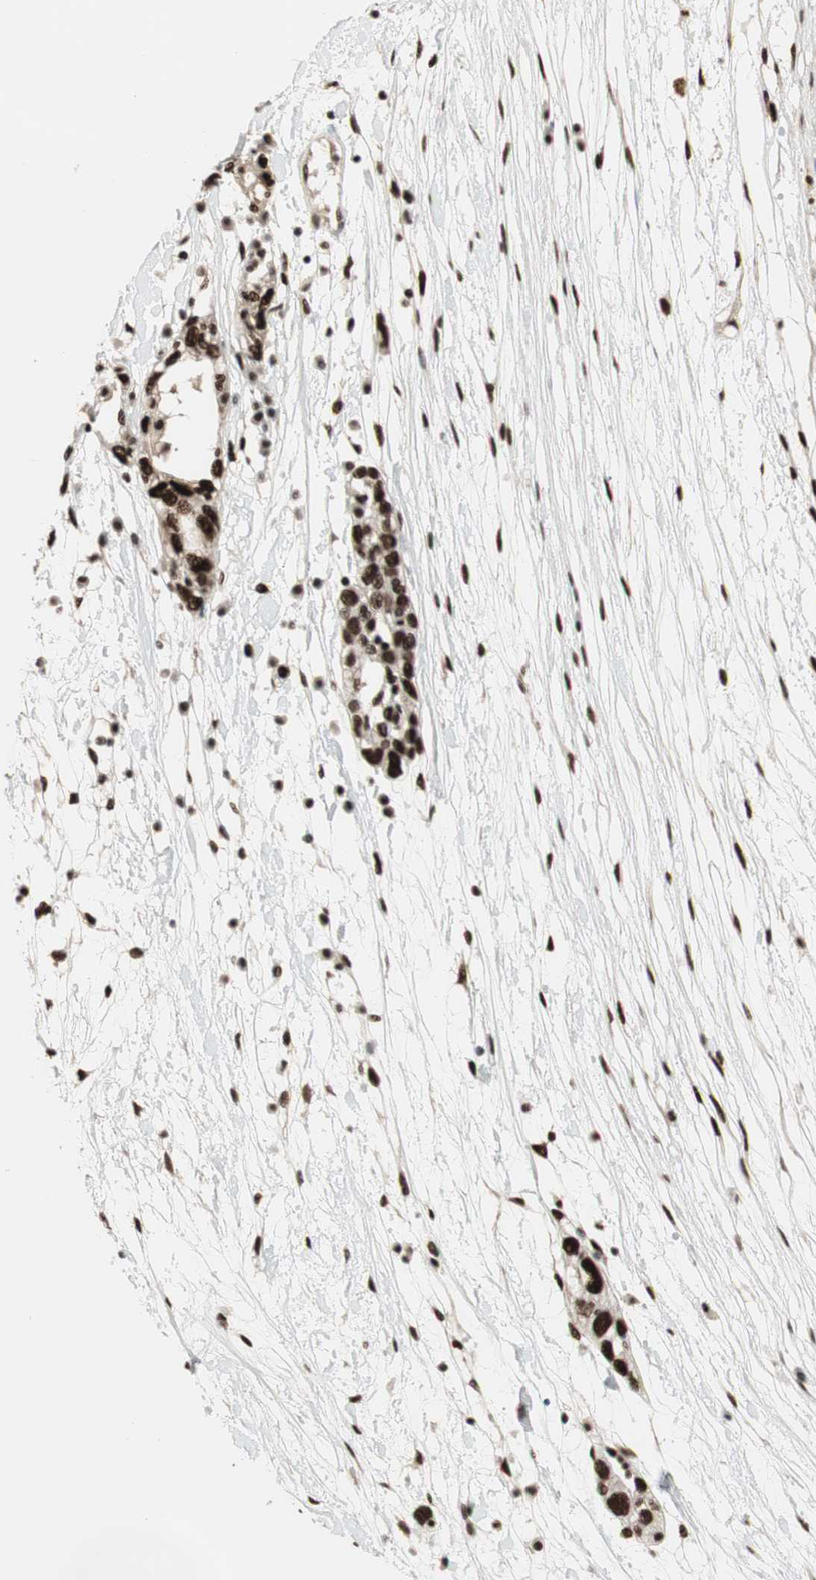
{"staining": {"intensity": "strong", "quantity": ">75%", "location": "nuclear"}, "tissue": "ovarian cancer", "cell_type": "Tumor cells", "image_type": "cancer", "snomed": [{"axis": "morphology", "description": "Cystadenocarcinoma, serous, NOS"}, {"axis": "topography", "description": "Ovary"}], "caption": "Ovarian cancer tissue exhibits strong nuclear positivity in approximately >75% of tumor cells", "gene": "HEXIM1", "patient": {"sex": "female", "age": 71}}